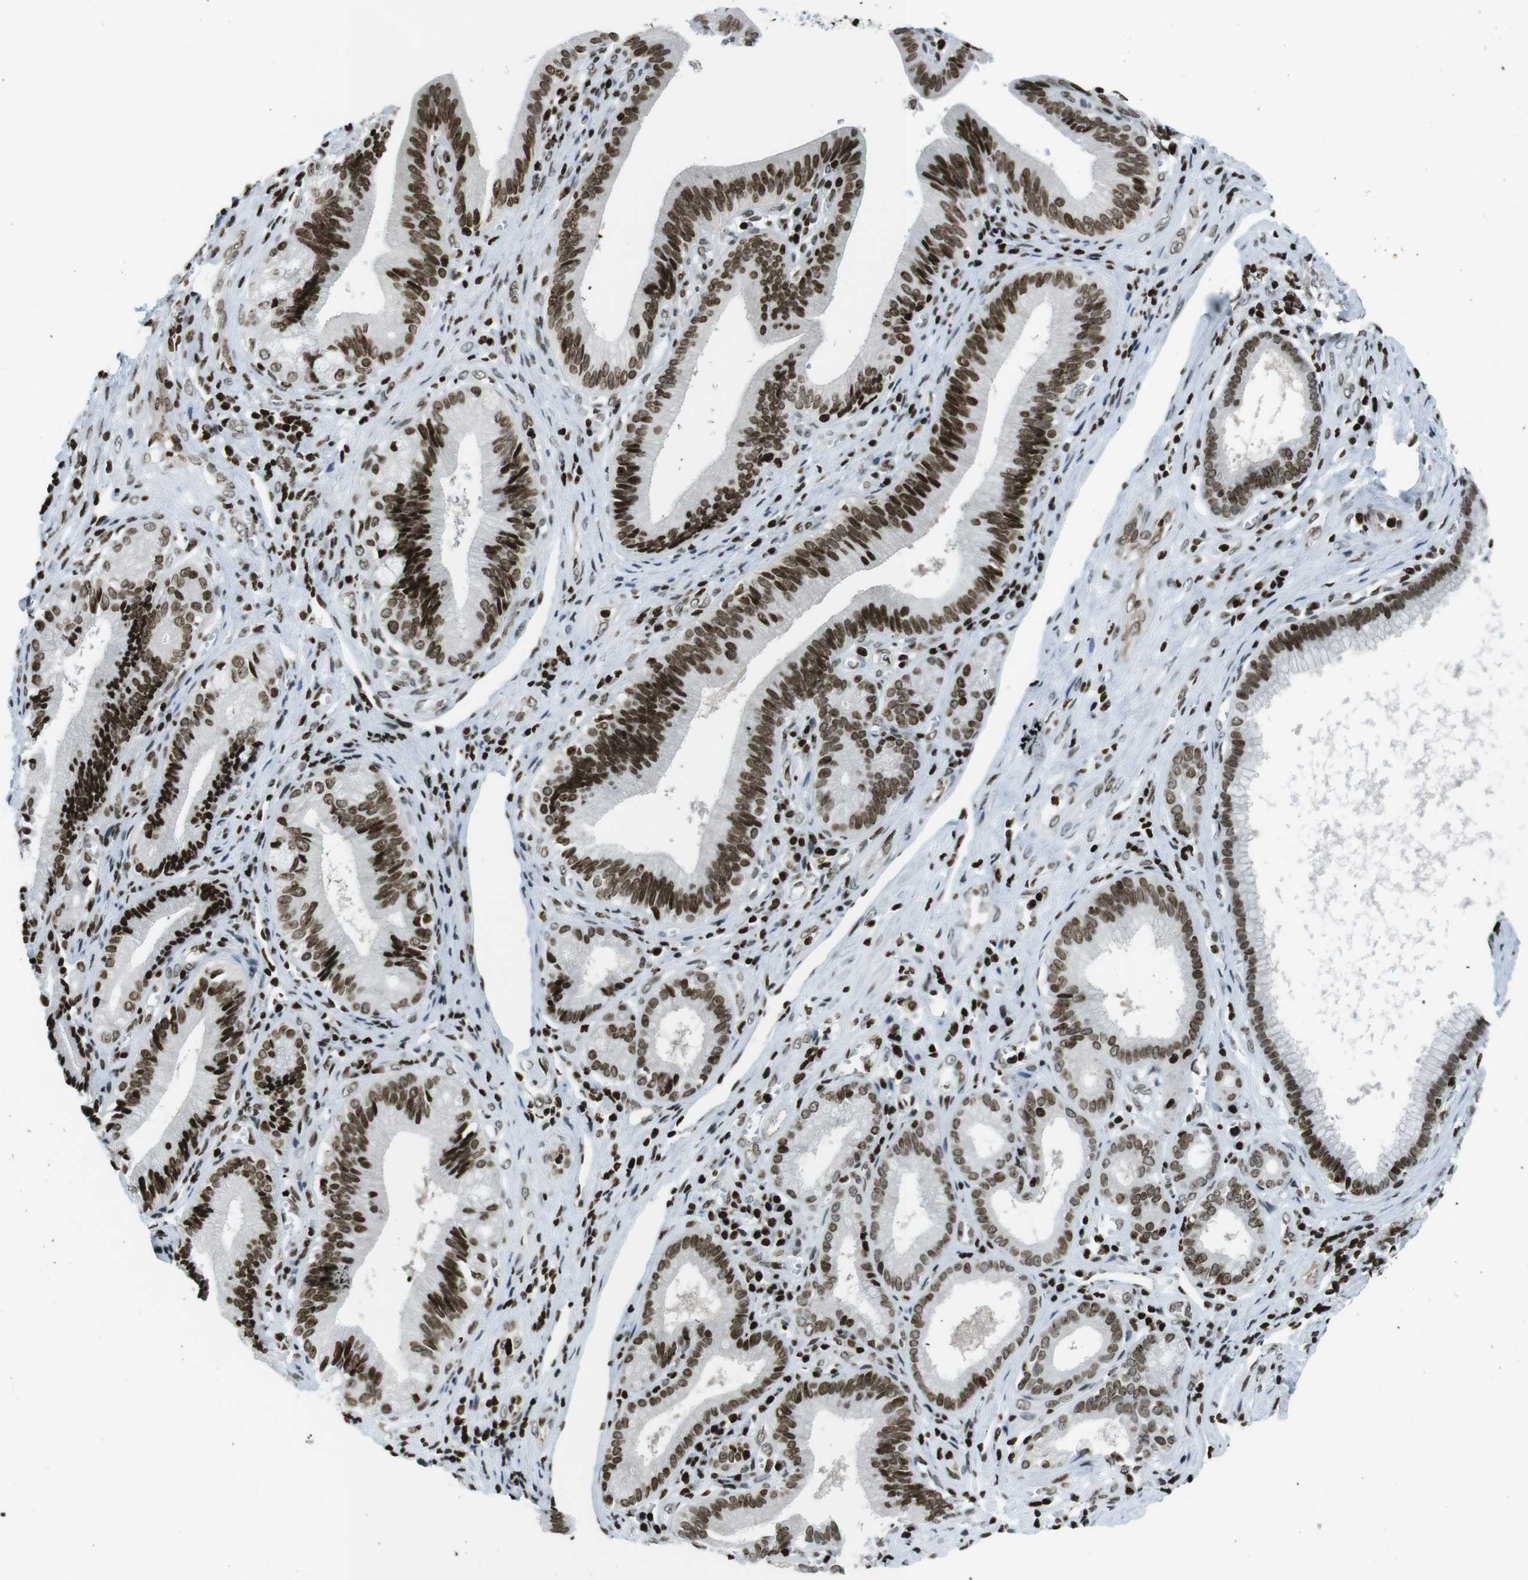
{"staining": {"intensity": "strong", "quantity": ">75%", "location": "nuclear"}, "tissue": "pancreatic cancer", "cell_type": "Tumor cells", "image_type": "cancer", "snomed": [{"axis": "morphology", "description": "Adenocarcinoma, NOS"}, {"axis": "topography", "description": "Pancreas"}], "caption": "Tumor cells demonstrate high levels of strong nuclear staining in approximately >75% of cells in human pancreatic cancer. (brown staining indicates protein expression, while blue staining denotes nuclei).", "gene": "H2AC8", "patient": {"sex": "female", "age": 75}}